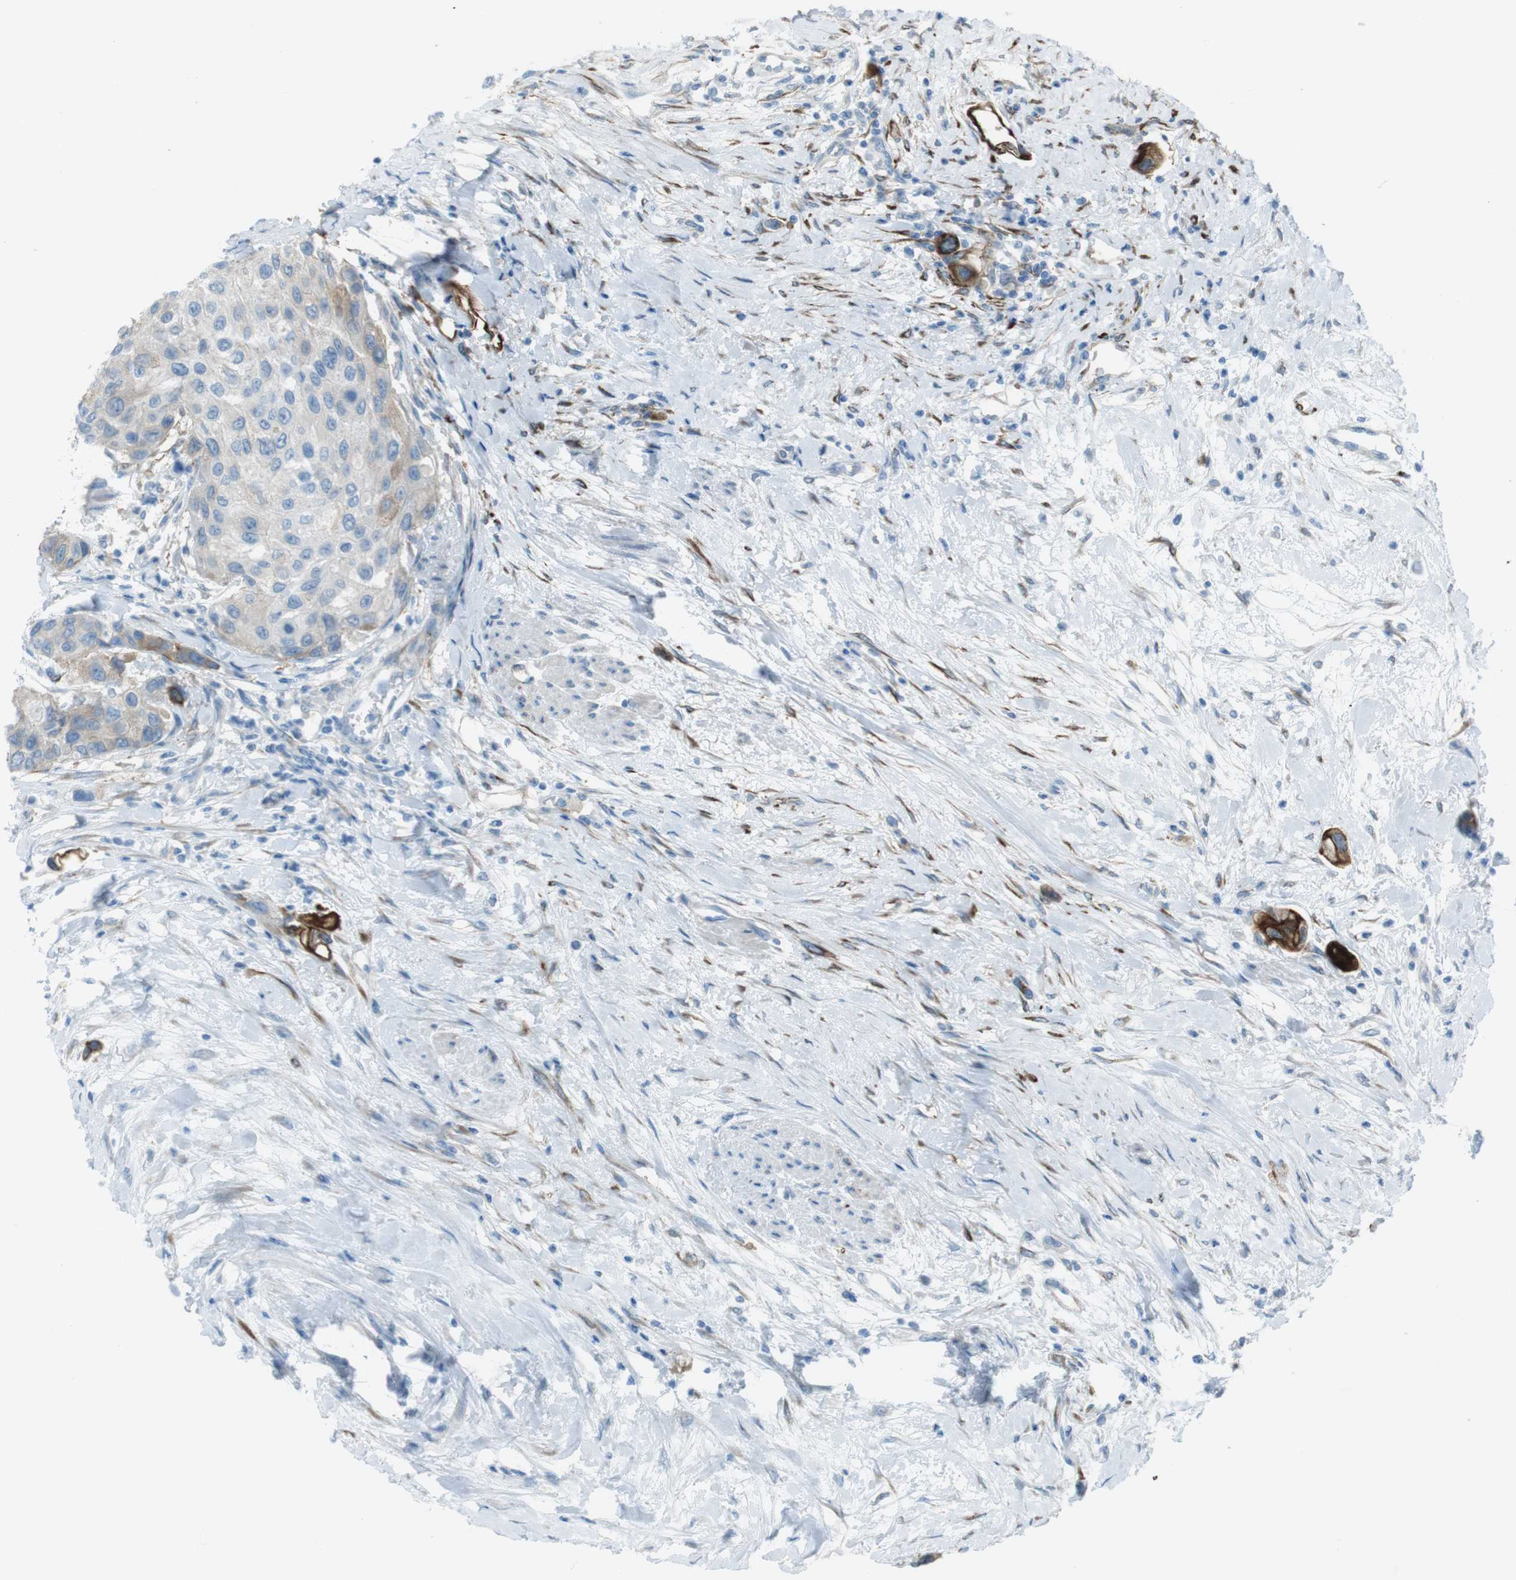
{"staining": {"intensity": "negative", "quantity": "none", "location": "none"}, "tissue": "urothelial cancer", "cell_type": "Tumor cells", "image_type": "cancer", "snomed": [{"axis": "morphology", "description": "Urothelial carcinoma, High grade"}, {"axis": "topography", "description": "Urinary bladder"}], "caption": "Tumor cells show no significant protein positivity in high-grade urothelial carcinoma.", "gene": "TUBB2A", "patient": {"sex": "female", "age": 56}}